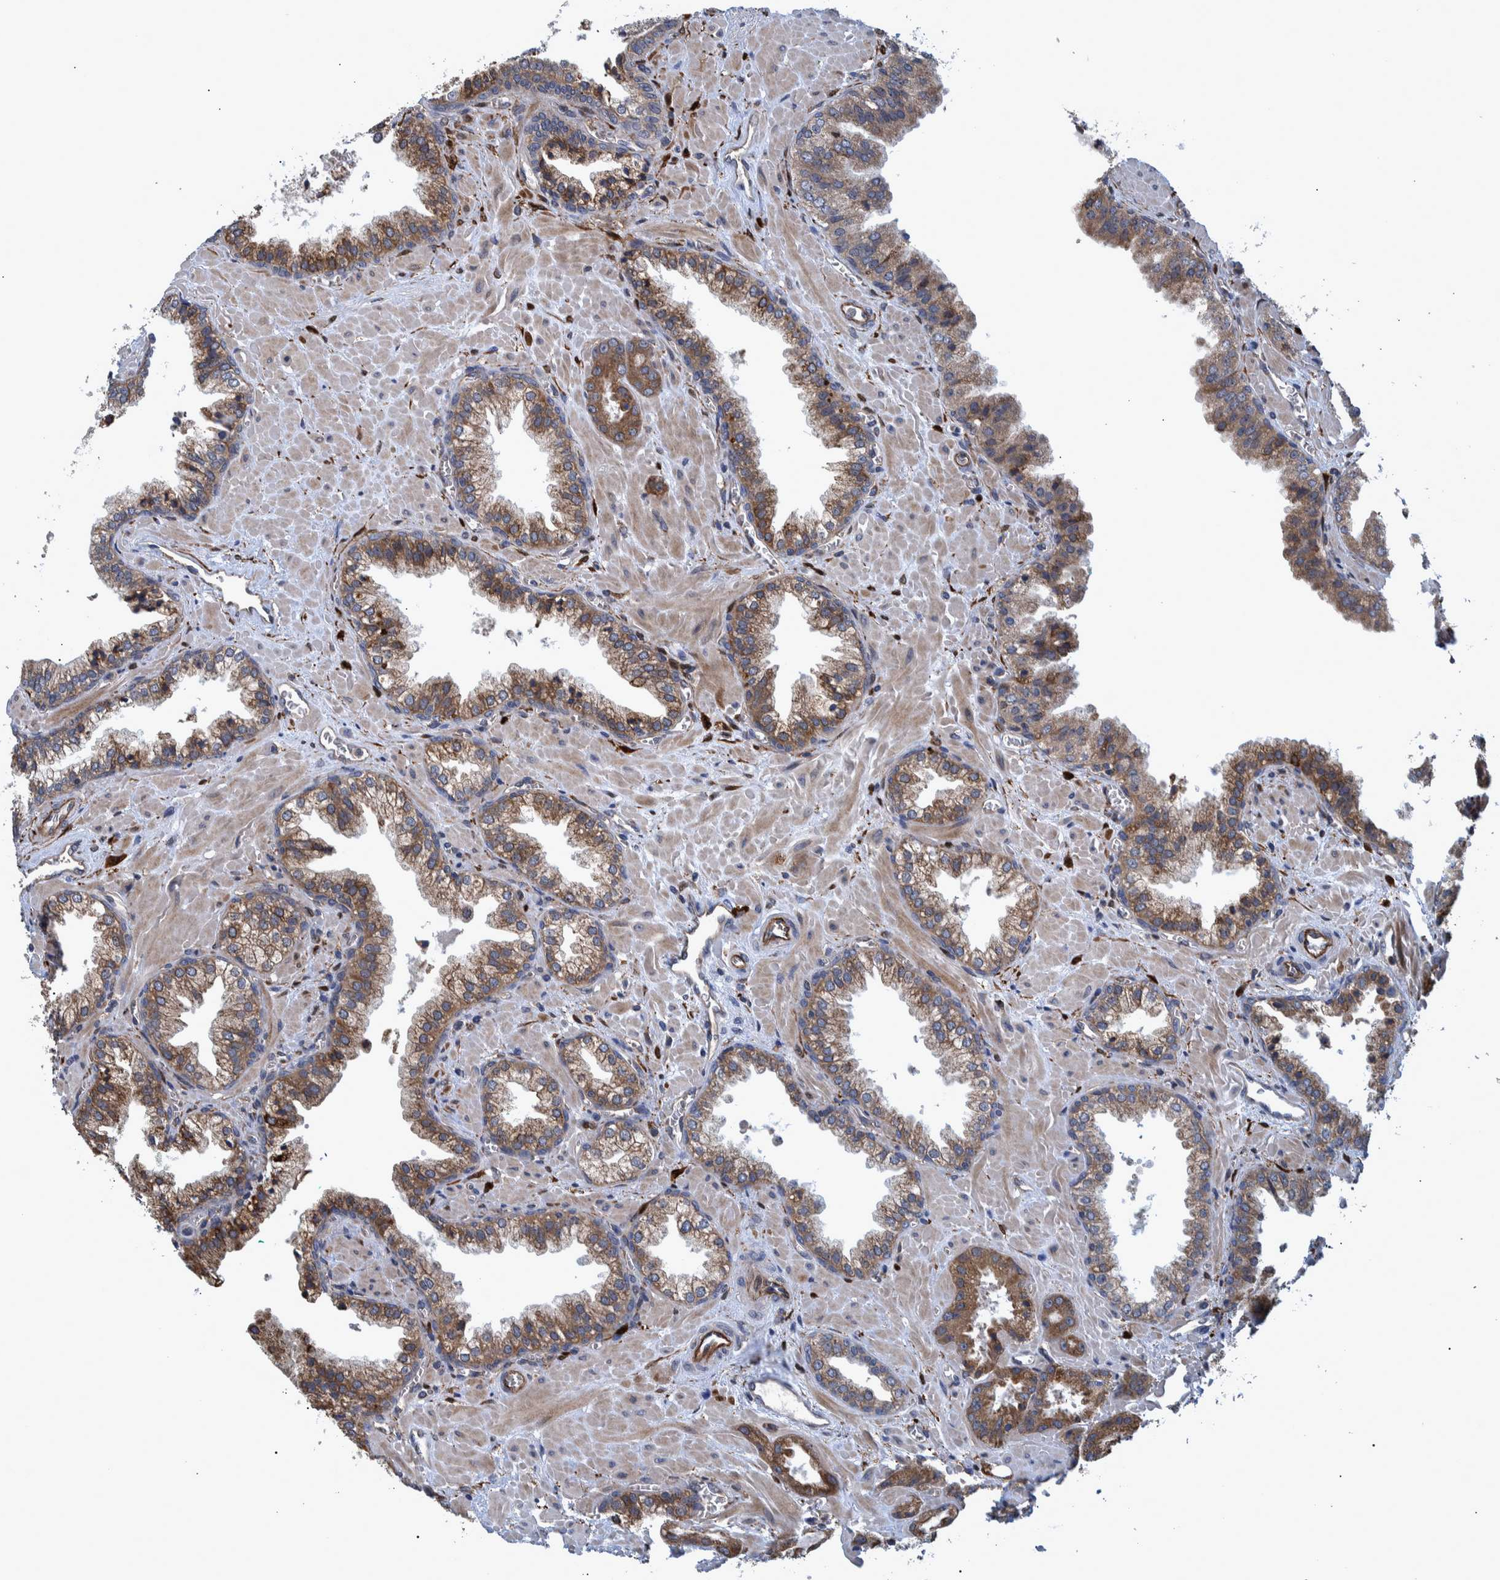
{"staining": {"intensity": "moderate", "quantity": ">75%", "location": "cytoplasmic/membranous"}, "tissue": "prostate cancer", "cell_type": "Tumor cells", "image_type": "cancer", "snomed": [{"axis": "morphology", "description": "Adenocarcinoma, Low grade"}, {"axis": "topography", "description": "Prostate"}], "caption": "High-magnification brightfield microscopy of prostate cancer stained with DAB (brown) and counterstained with hematoxylin (blue). tumor cells exhibit moderate cytoplasmic/membranous expression is present in approximately>75% of cells.", "gene": "SPAG5", "patient": {"sex": "male", "age": 71}}